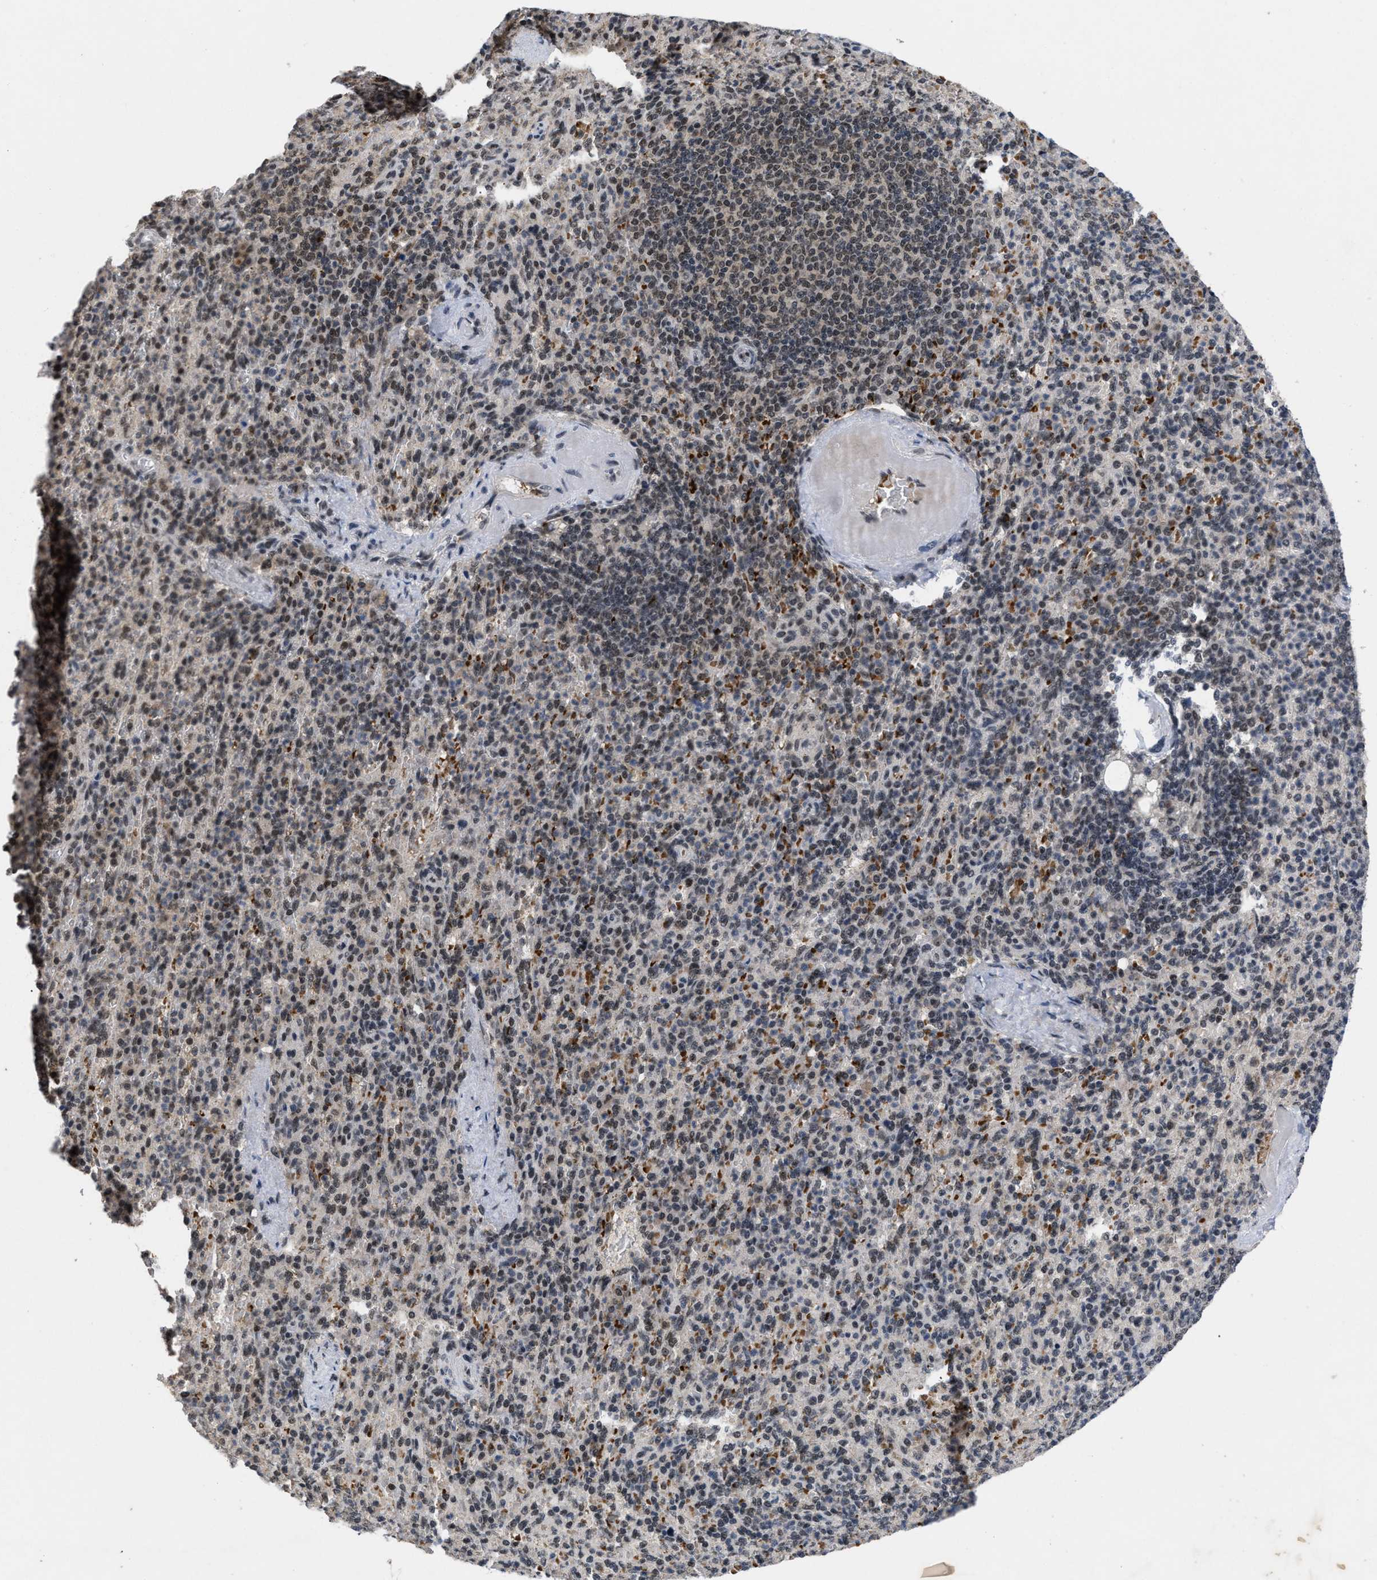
{"staining": {"intensity": "weak", "quantity": "25%-75%", "location": "nuclear"}, "tissue": "spleen", "cell_type": "Cells in red pulp", "image_type": "normal", "snomed": [{"axis": "morphology", "description": "Normal tissue, NOS"}, {"axis": "topography", "description": "Spleen"}], "caption": "A high-resolution image shows IHC staining of normal spleen, which displays weak nuclear positivity in approximately 25%-75% of cells in red pulp.", "gene": "ZNF346", "patient": {"sex": "female", "age": 74}}